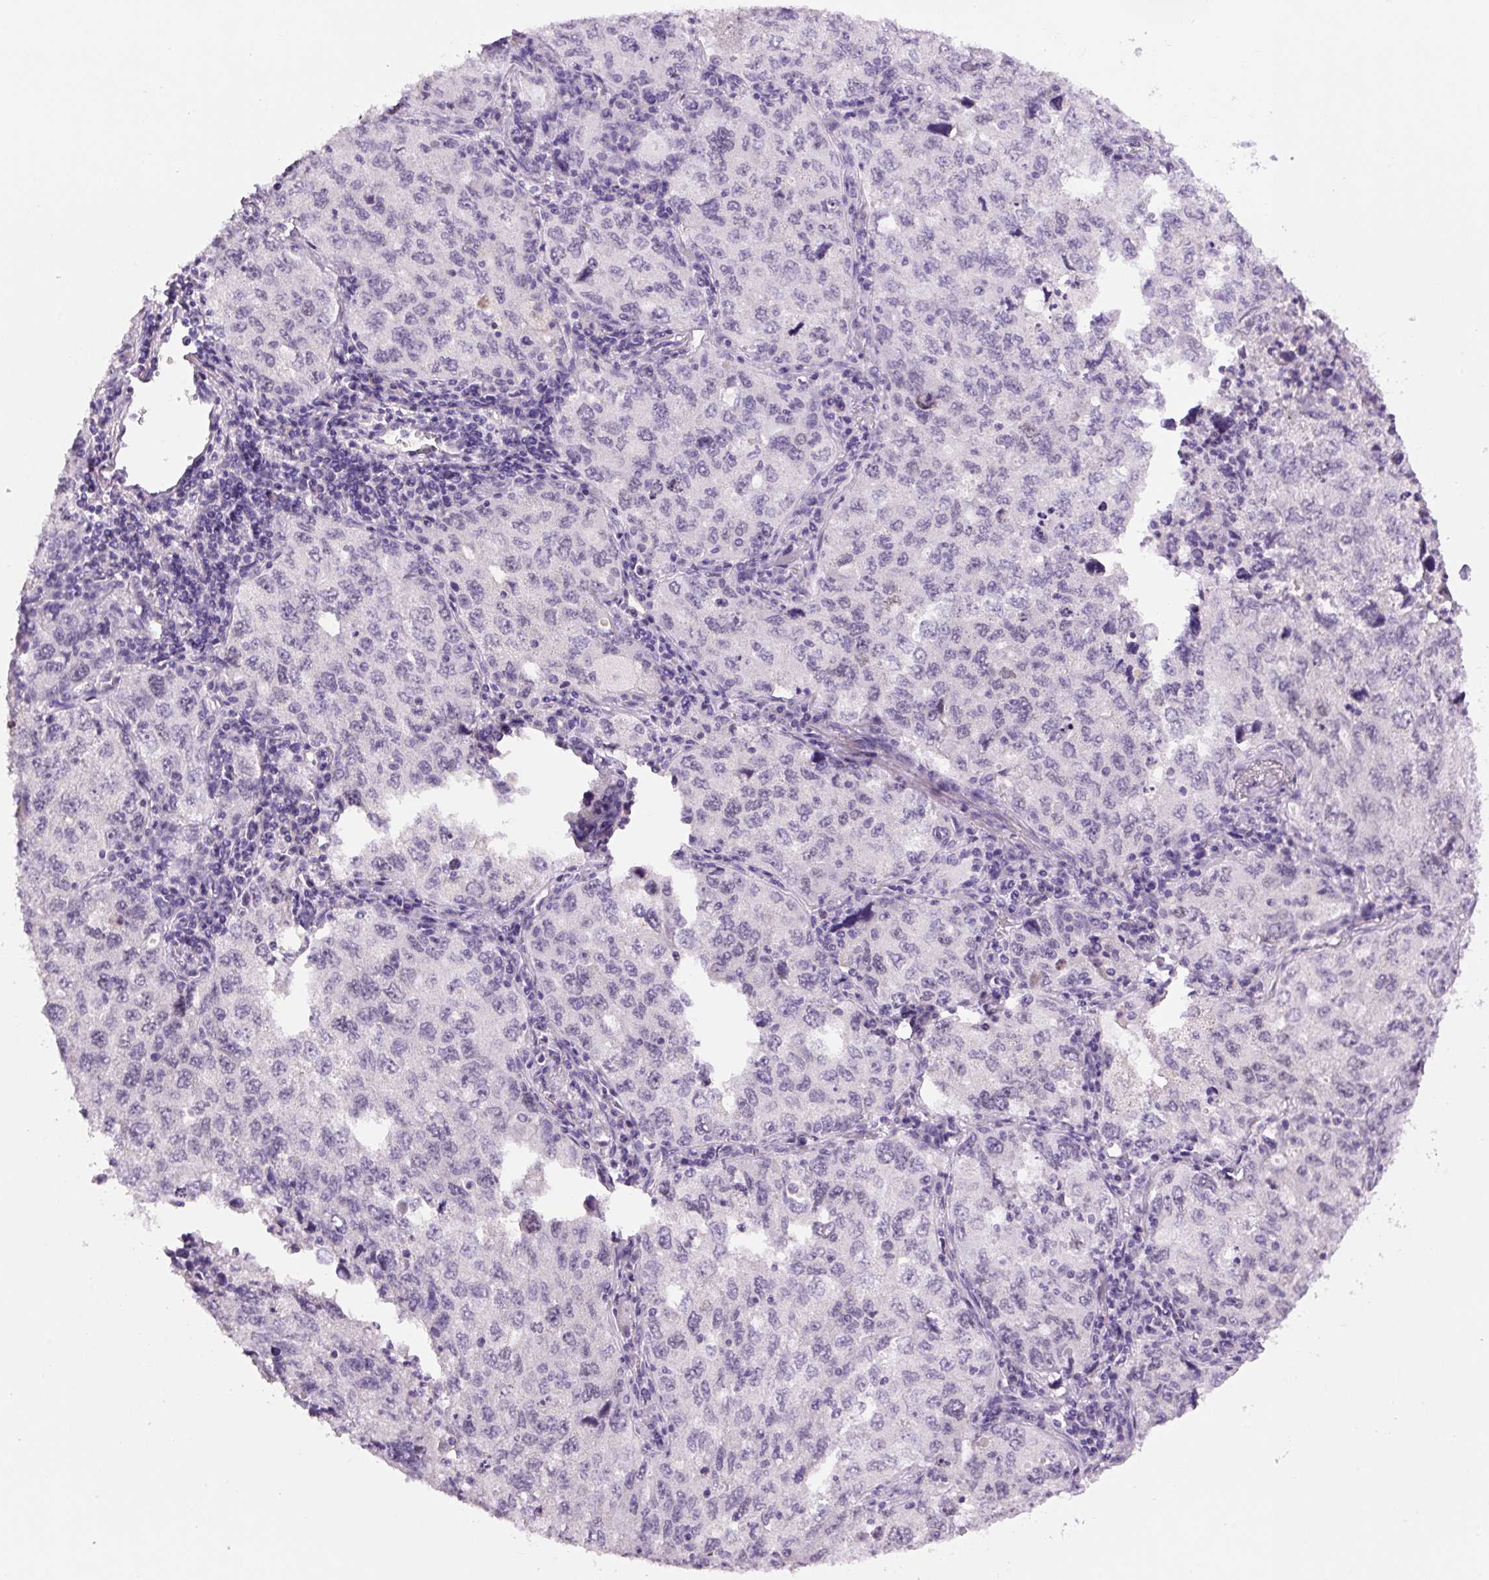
{"staining": {"intensity": "negative", "quantity": "none", "location": "none"}, "tissue": "lung cancer", "cell_type": "Tumor cells", "image_type": "cancer", "snomed": [{"axis": "morphology", "description": "Adenocarcinoma, NOS"}, {"axis": "topography", "description": "Lung"}], "caption": "Immunohistochemical staining of adenocarcinoma (lung) exhibits no significant expression in tumor cells. (Stains: DAB (3,3'-diaminobenzidine) immunohistochemistry with hematoxylin counter stain, Microscopy: brightfield microscopy at high magnification).", "gene": "SIX1", "patient": {"sex": "female", "age": 57}}